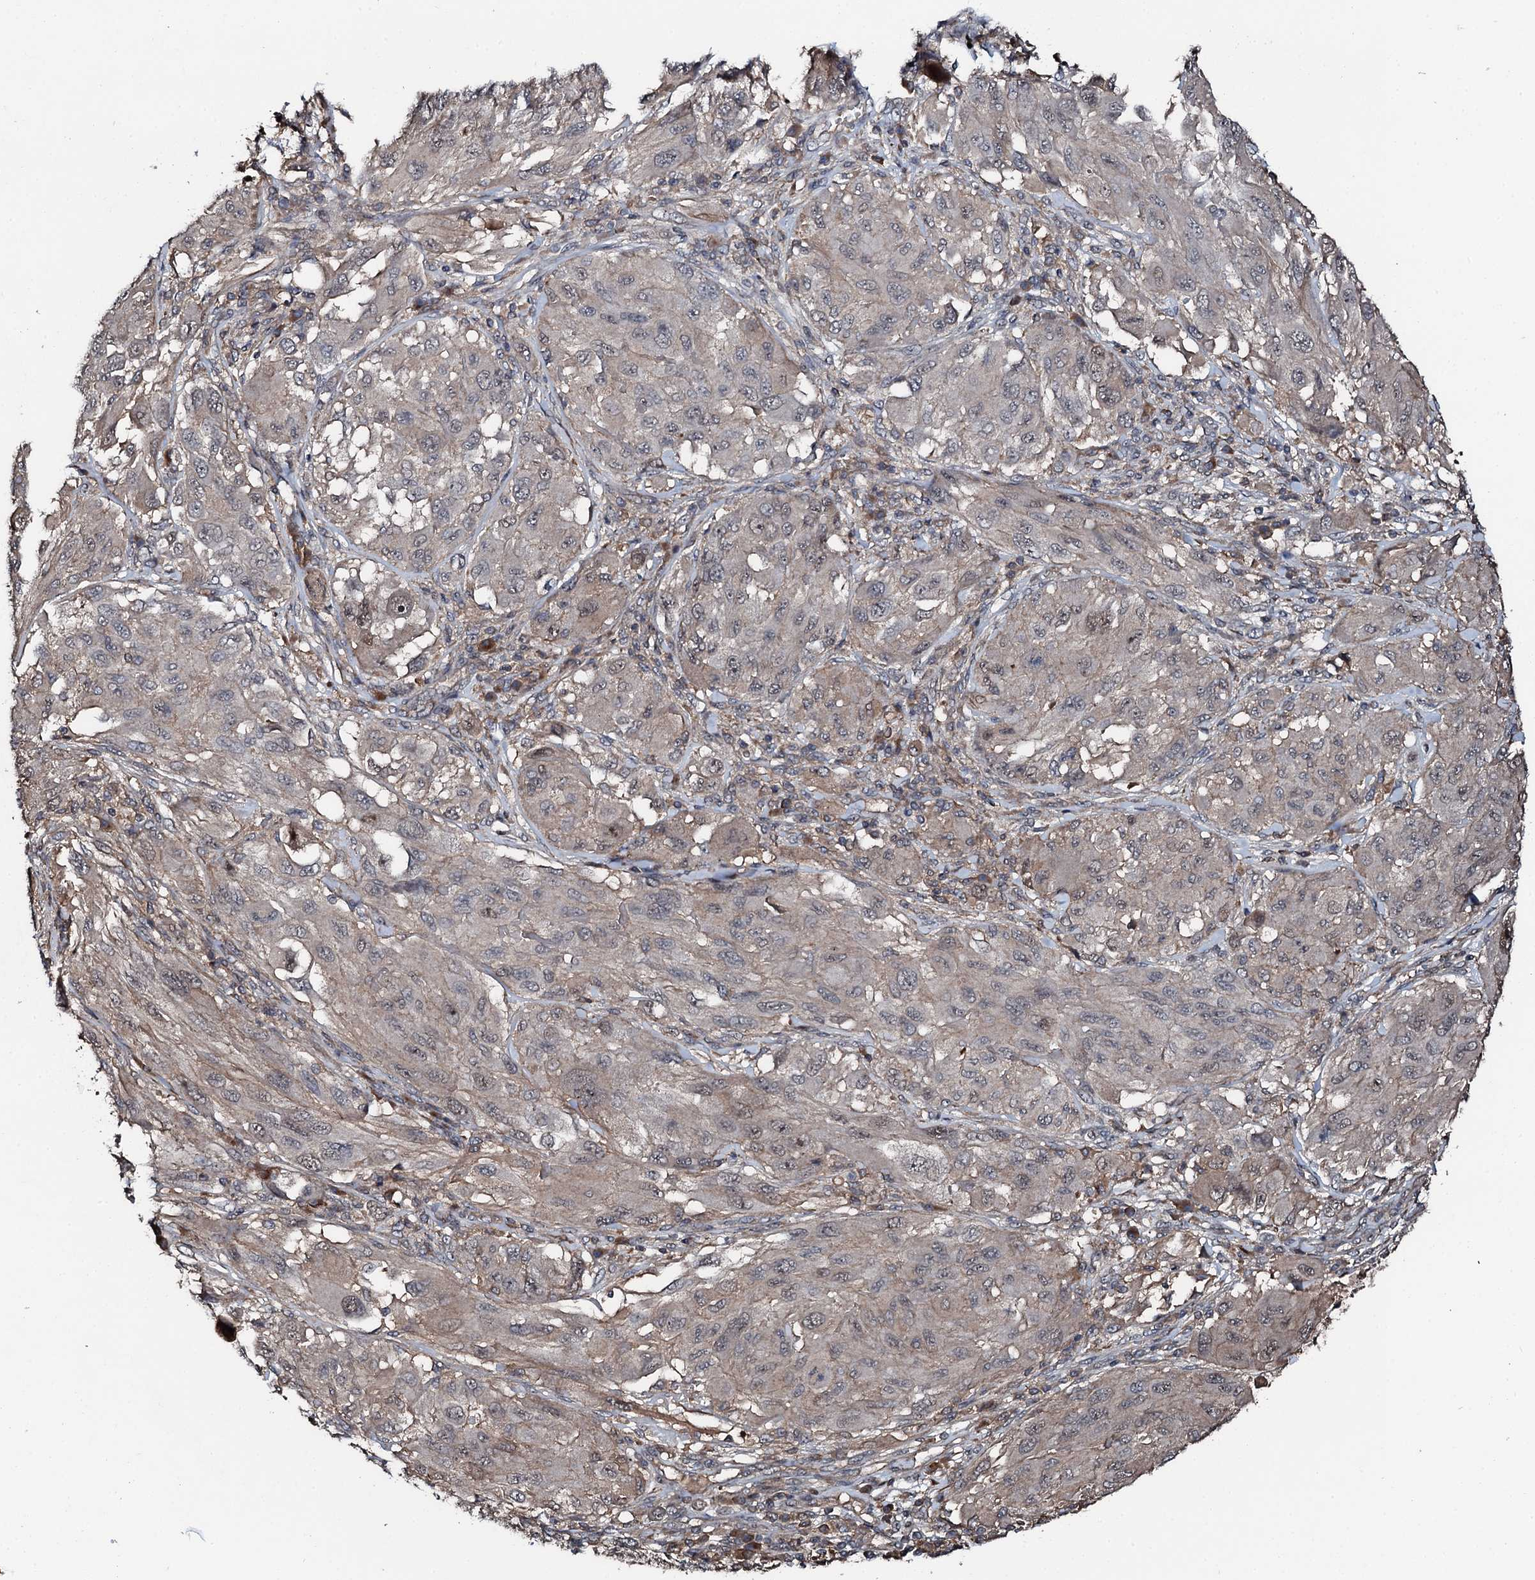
{"staining": {"intensity": "weak", "quantity": "<25%", "location": "cytoplasmic/membranous"}, "tissue": "melanoma", "cell_type": "Tumor cells", "image_type": "cancer", "snomed": [{"axis": "morphology", "description": "Malignant melanoma, NOS"}, {"axis": "topography", "description": "Skin"}], "caption": "Immunohistochemistry (IHC) micrograph of malignant melanoma stained for a protein (brown), which reveals no expression in tumor cells.", "gene": "FLYWCH1", "patient": {"sex": "female", "age": 91}}